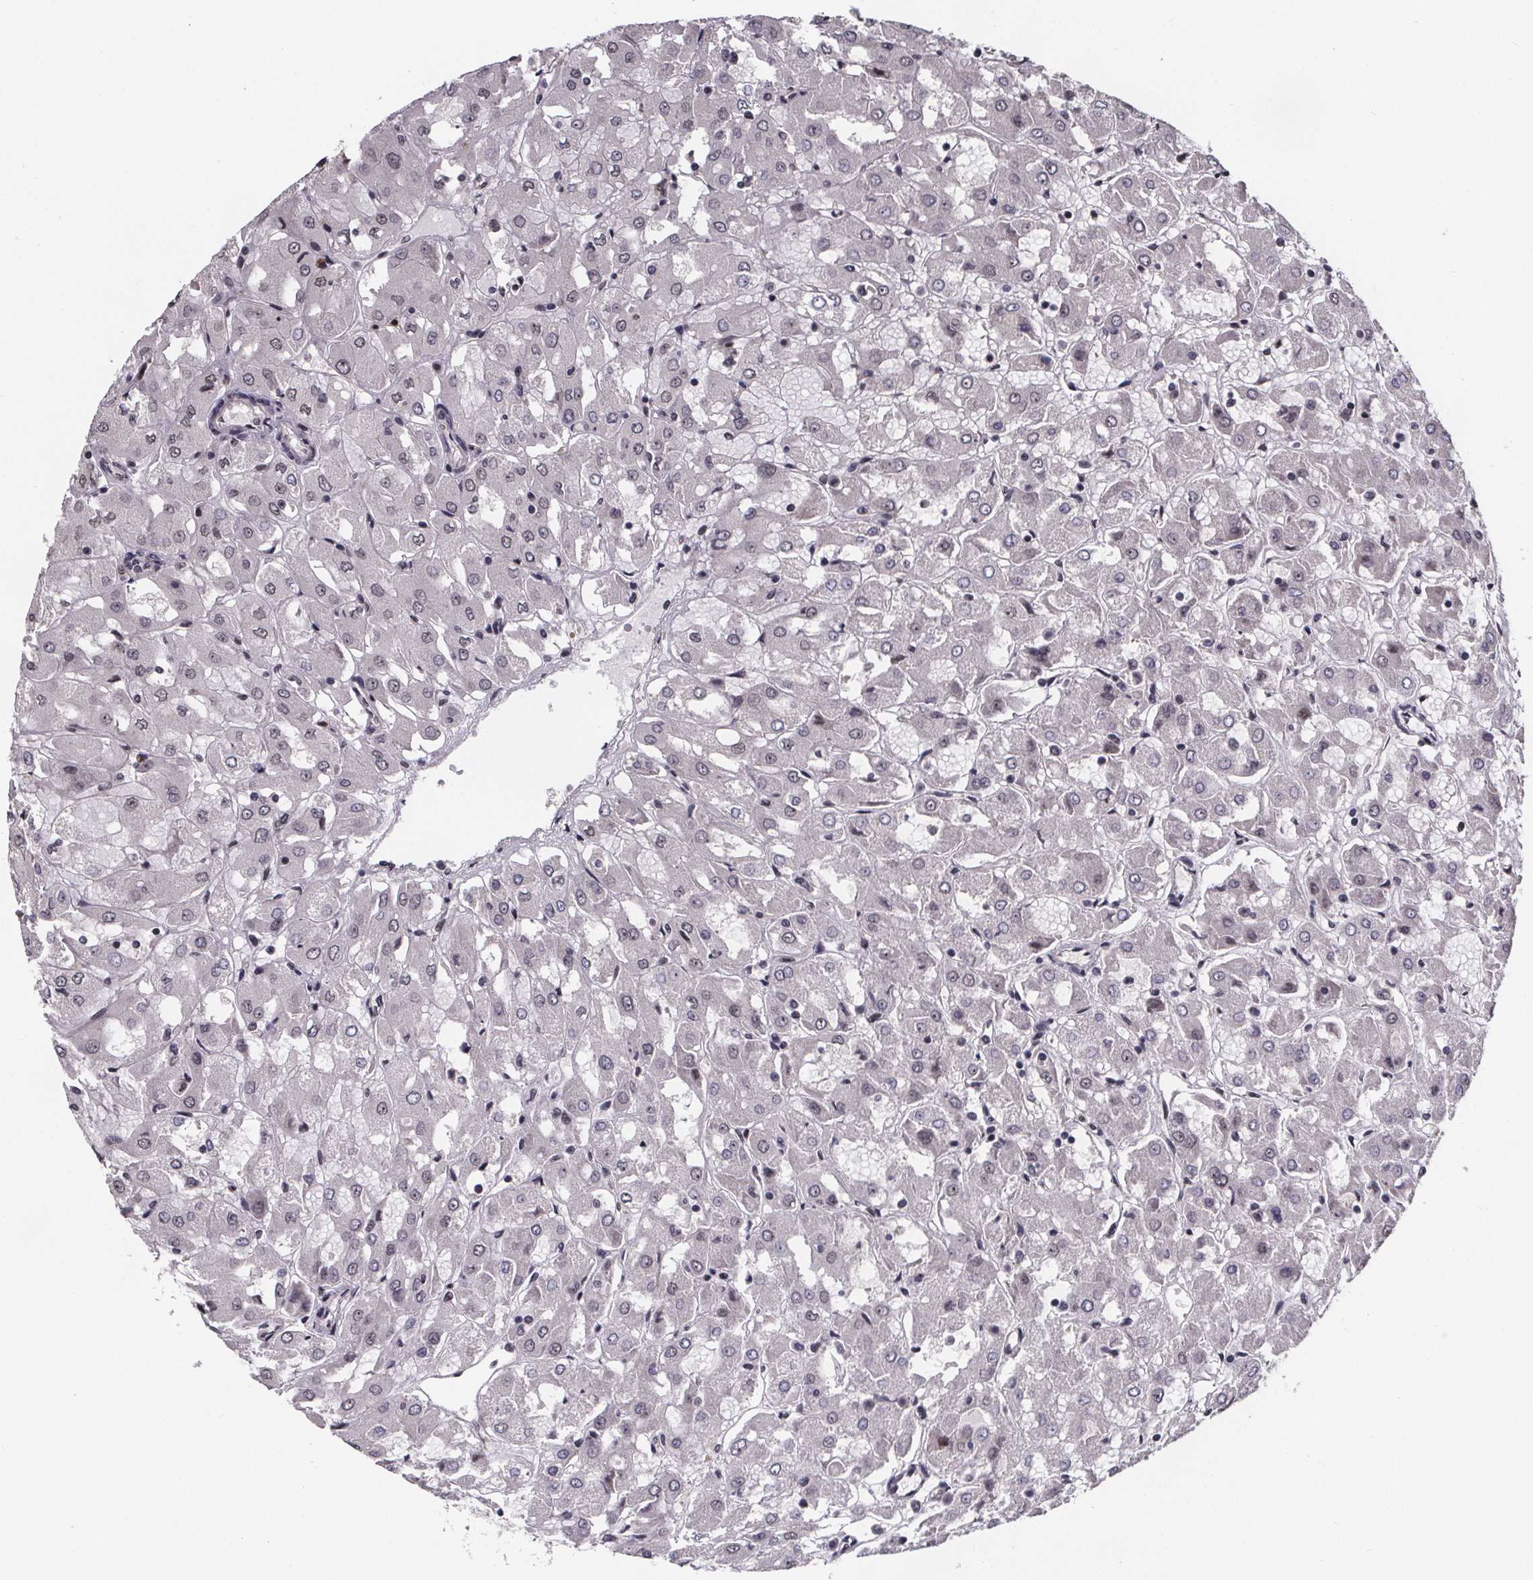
{"staining": {"intensity": "weak", "quantity": "<25%", "location": "nuclear"}, "tissue": "renal cancer", "cell_type": "Tumor cells", "image_type": "cancer", "snomed": [{"axis": "morphology", "description": "Adenocarcinoma, NOS"}, {"axis": "topography", "description": "Kidney"}], "caption": "Immunohistochemical staining of human renal cancer demonstrates no significant positivity in tumor cells.", "gene": "U2SURP", "patient": {"sex": "male", "age": 72}}